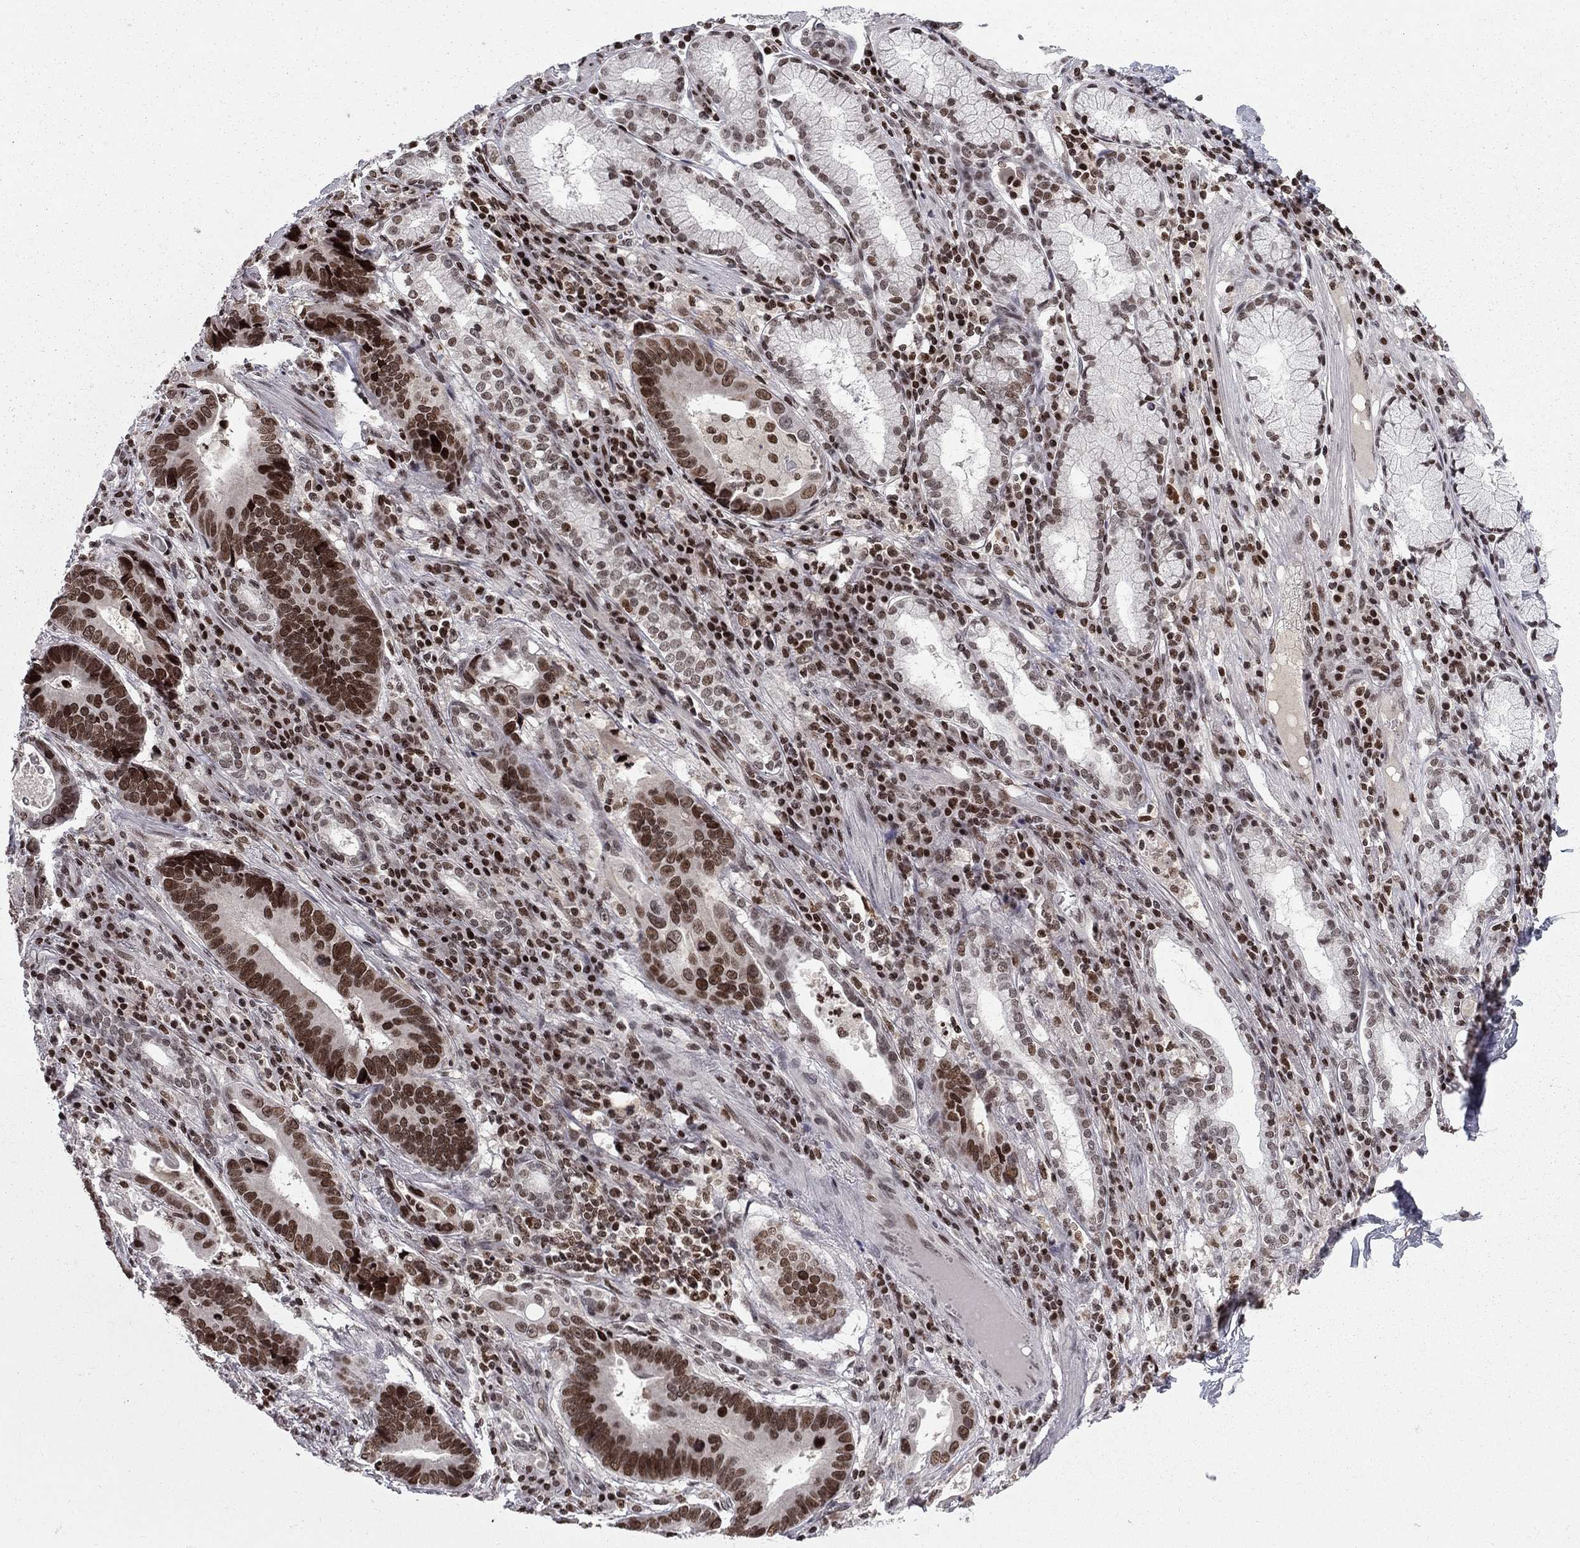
{"staining": {"intensity": "strong", "quantity": ">75%", "location": "nuclear"}, "tissue": "stomach cancer", "cell_type": "Tumor cells", "image_type": "cancer", "snomed": [{"axis": "morphology", "description": "Adenocarcinoma, NOS"}, {"axis": "topography", "description": "Stomach"}], "caption": "There is high levels of strong nuclear positivity in tumor cells of stomach cancer (adenocarcinoma), as demonstrated by immunohistochemical staining (brown color).", "gene": "RNASEH2C", "patient": {"sex": "male", "age": 84}}